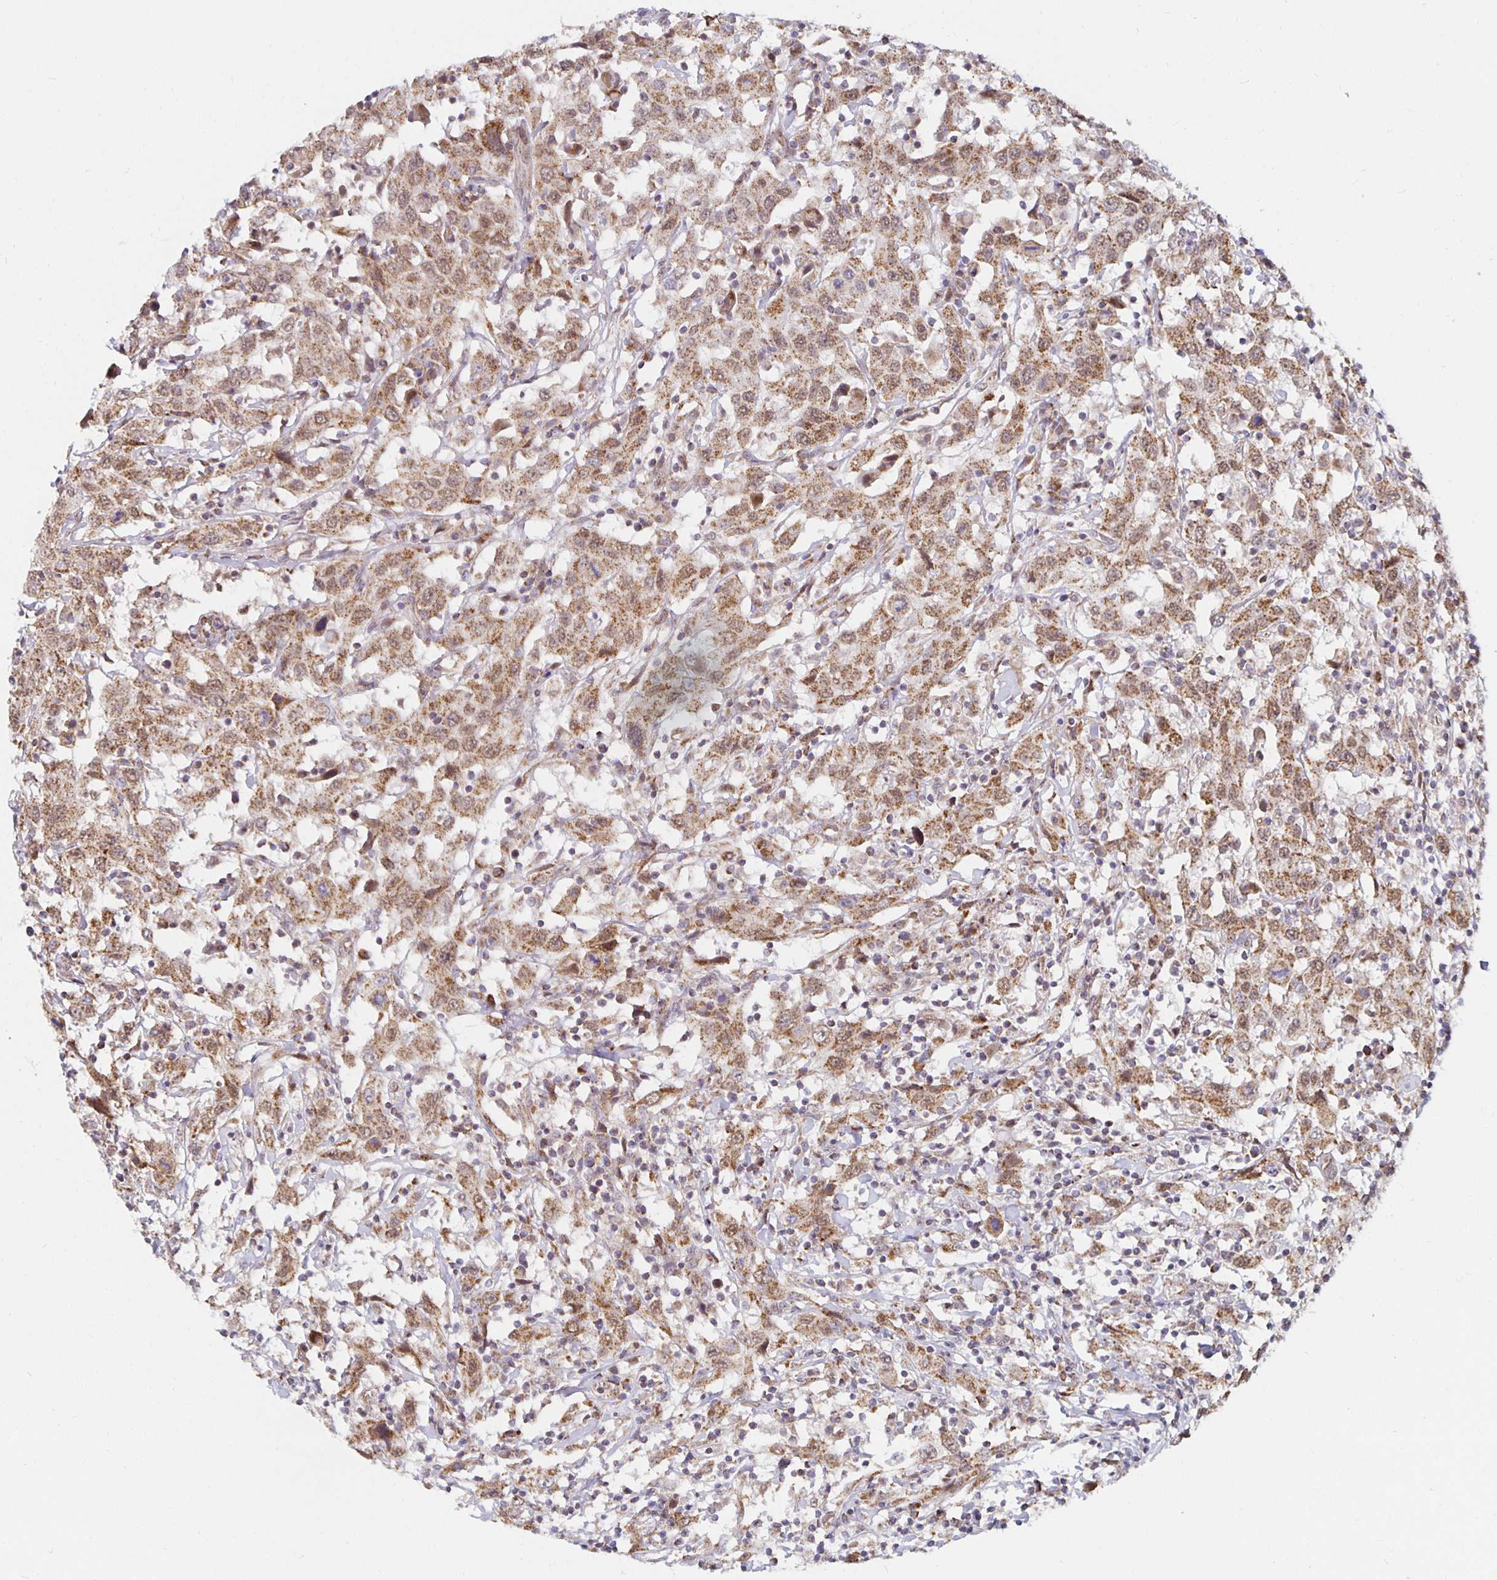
{"staining": {"intensity": "moderate", "quantity": ">75%", "location": "cytoplasmic/membranous"}, "tissue": "urothelial cancer", "cell_type": "Tumor cells", "image_type": "cancer", "snomed": [{"axis": "morphology", "description": "Urothelial carcinoma, High grade"}, {"axis": "topography", "description": "Urinary bladder"}], "caption": "Immunohistochemical staining of urothelial cancer exhibits medium levels of moderate cytoplasmic/membranous protein positivity in about >75% of tumor cells.", "gene": "MRPL28", "patient": {"sex": "male", "age": 61}}